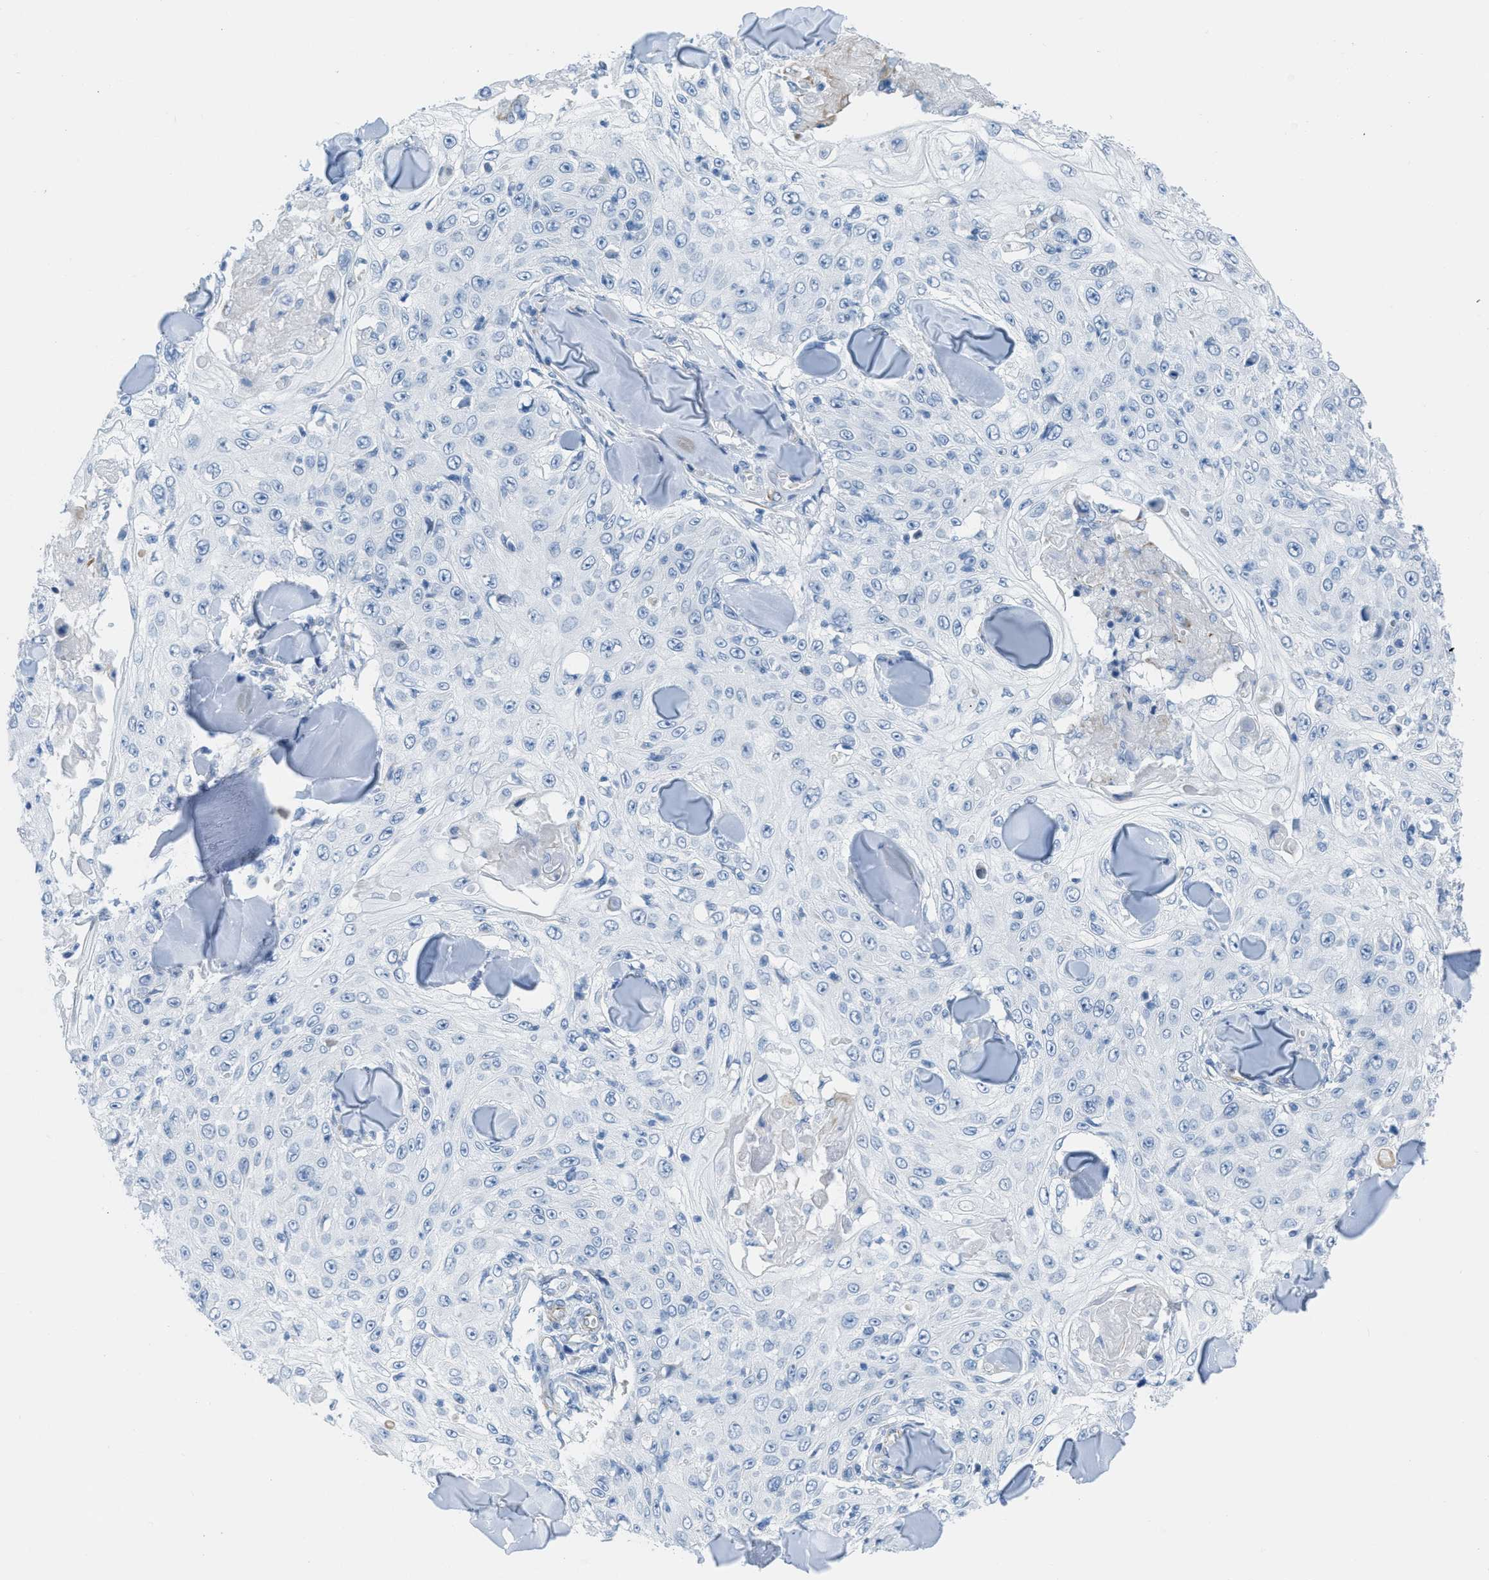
{"staining": {"intensity": "negative", "quantity": "none", "location": "none"}, "tissue": "skin cancer", "cell_type": "Tumor cells", "image_type": "cancer", "snomed": [{"axis": "morphology", "description": "Squamous cell carcinoma, NOS"}, {"axis": "topography", "description": "Skin"}], "caption": "An image of skin squamous cell carcinoma stained for a protein demonstrates no brown staining in tumor cells. (Brightfield microscopy of DAB (3,3'-diaminobenzidine) IHC at high magnification).", "gene": "SLC12A1", "patient": {"sex": "male", "age": 86}}